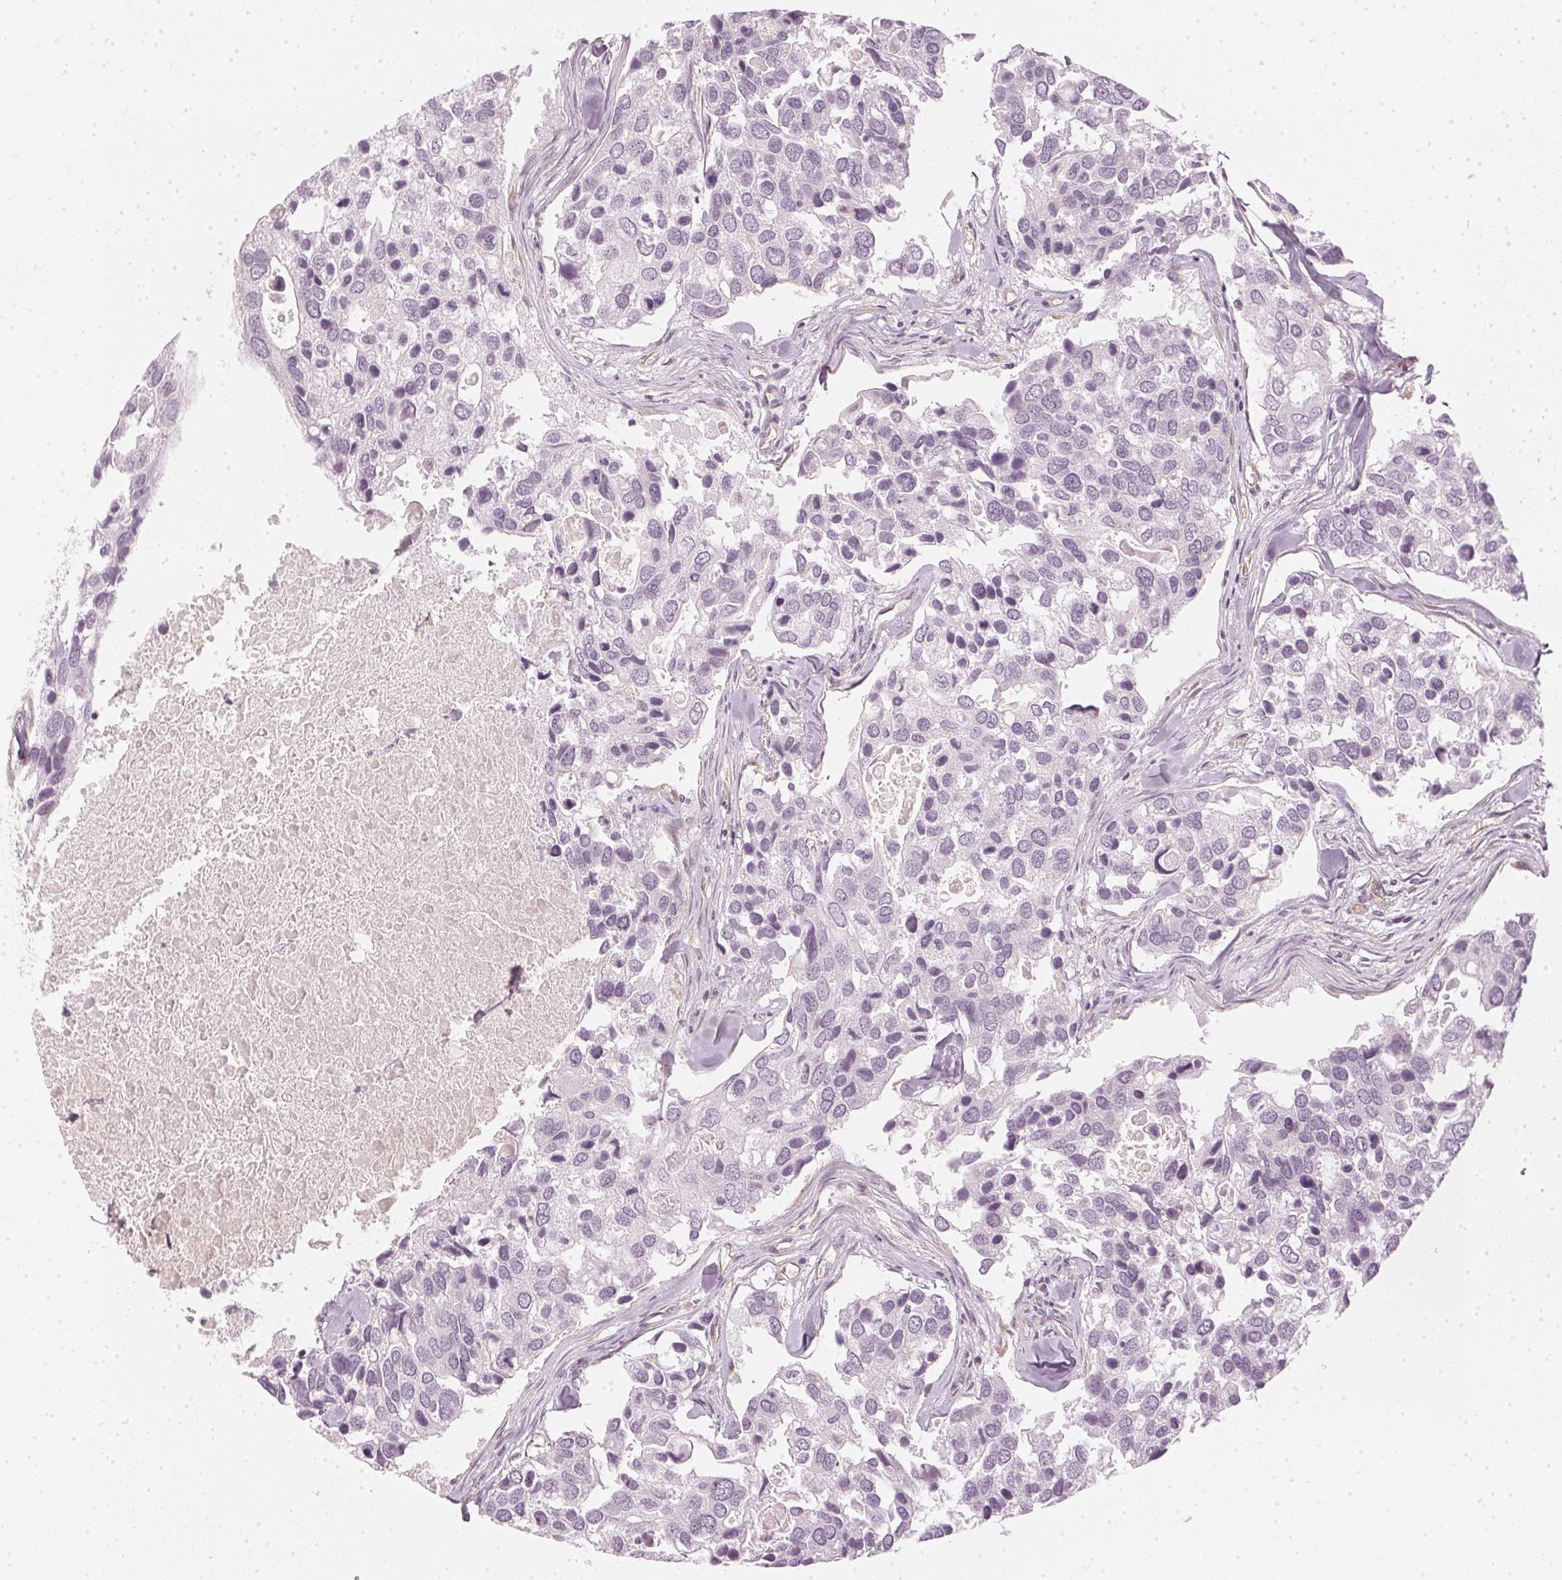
{"staining": {"intensity": "negative", "quantity": "none", "location": "none"}, "tissue": "breast cancer", "cell_type": "Tumor cells", "image_type": "cancer", "snomed": [{"axis": "morphology", "description": "Duct carcinoma"}, {"axis": "topography", "description": "Breast"}], "caption": "Protein analysis of breast cancer shows no significant positivity in tumor cells.", "gene": "APLP1", "patient": {"sex": "female", "age": 83}}